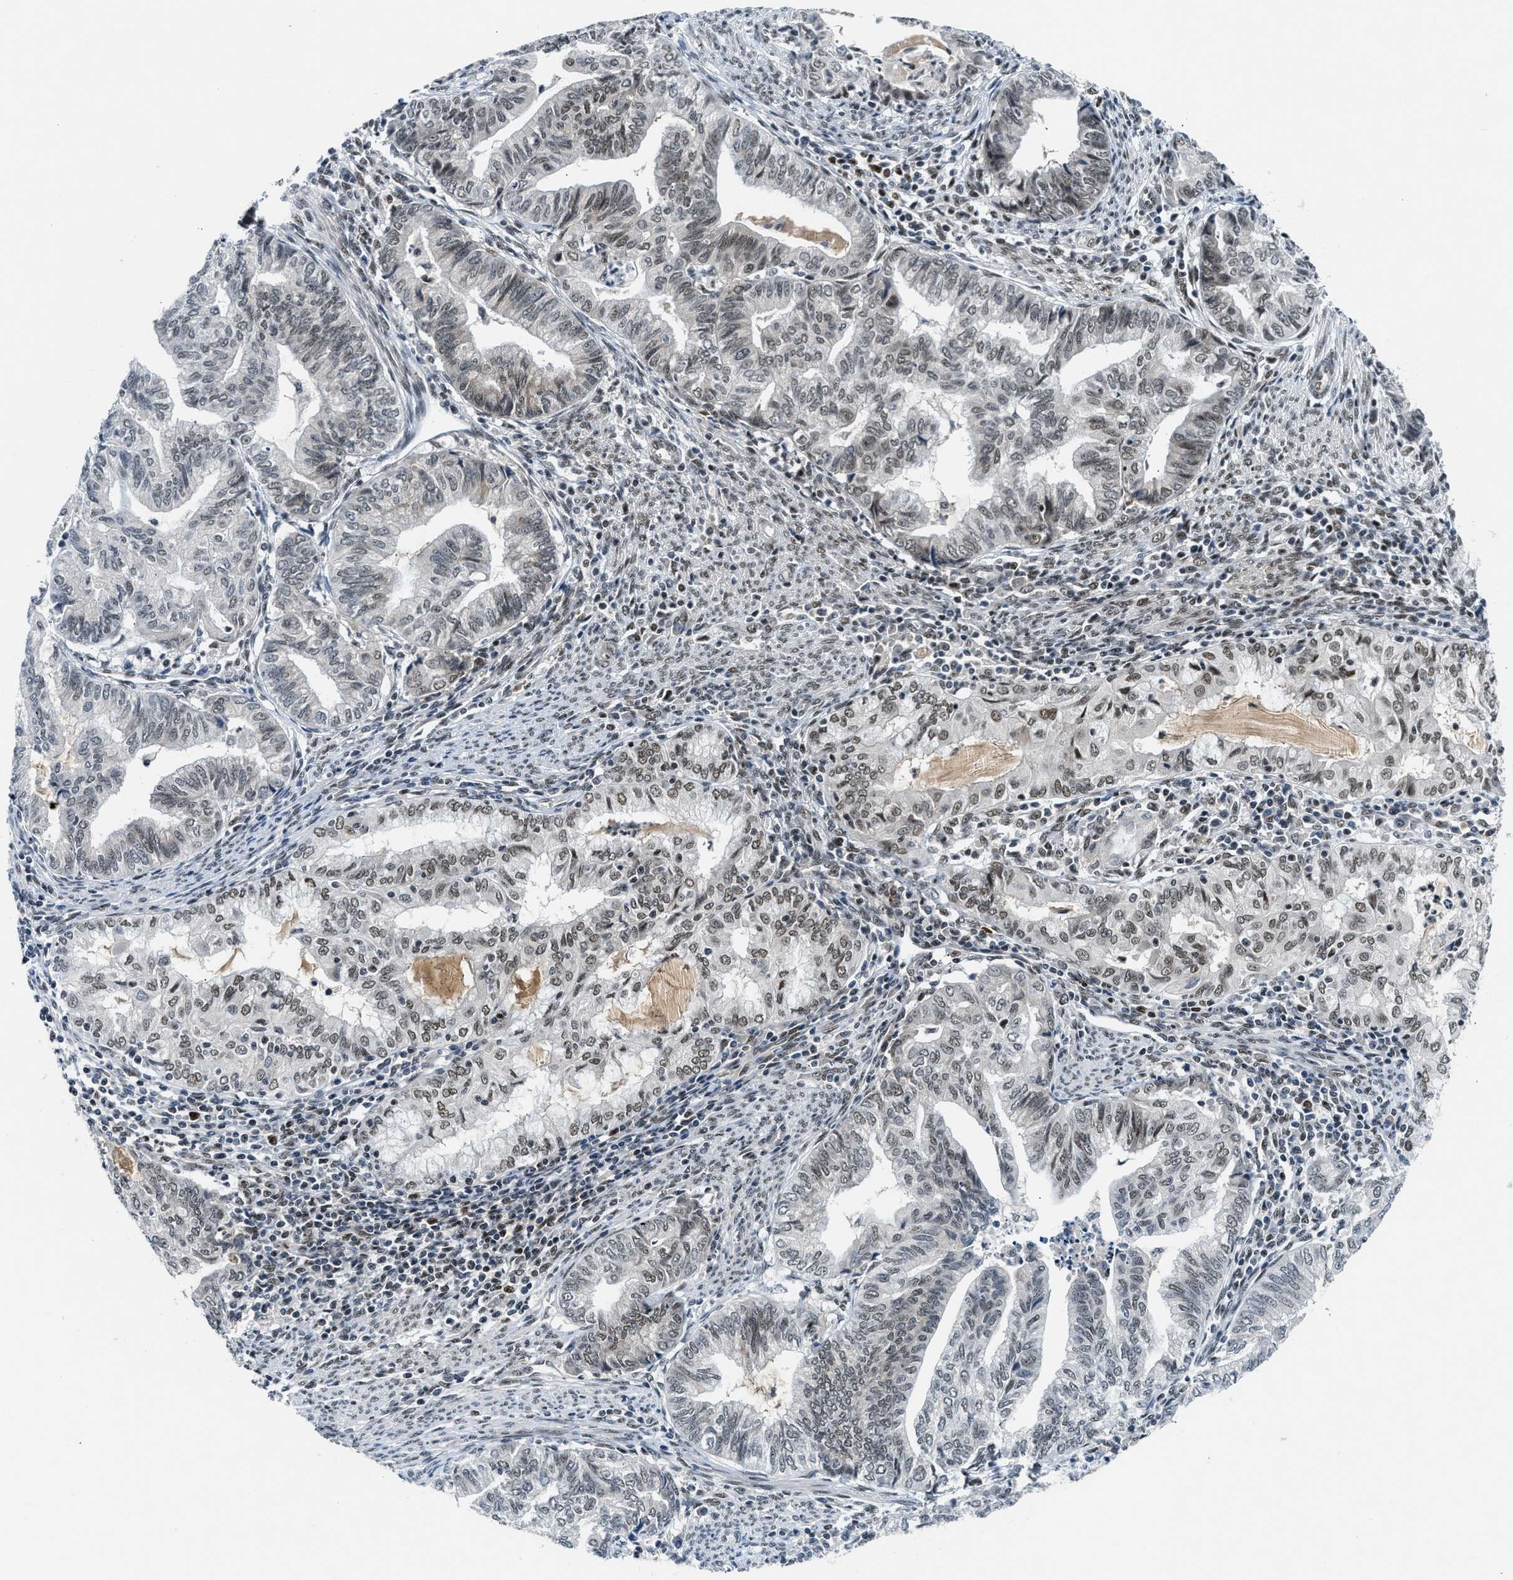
{"staining": {"intensity": "weak", "quantity": "25%-75%", "location": "nuclear"}, "tissue": "endometrial cancer", "cell_type": "Tumor cells", "image_type": "cancer", "snomed": [{"axis": "morphology", "description": "Adenocarcinoma, NOS"}, {"axis": "topography", "description": "Endometrium"}], "caption": "Immunohistochemical staining of endometrial cancer (adenocarcinoma) demonstrates low levels of weak nuclear expression in approximately 25%-75% of tumor cells.", "gene": "NCOA1", "patient": {"sex": "female", "age": 79}}